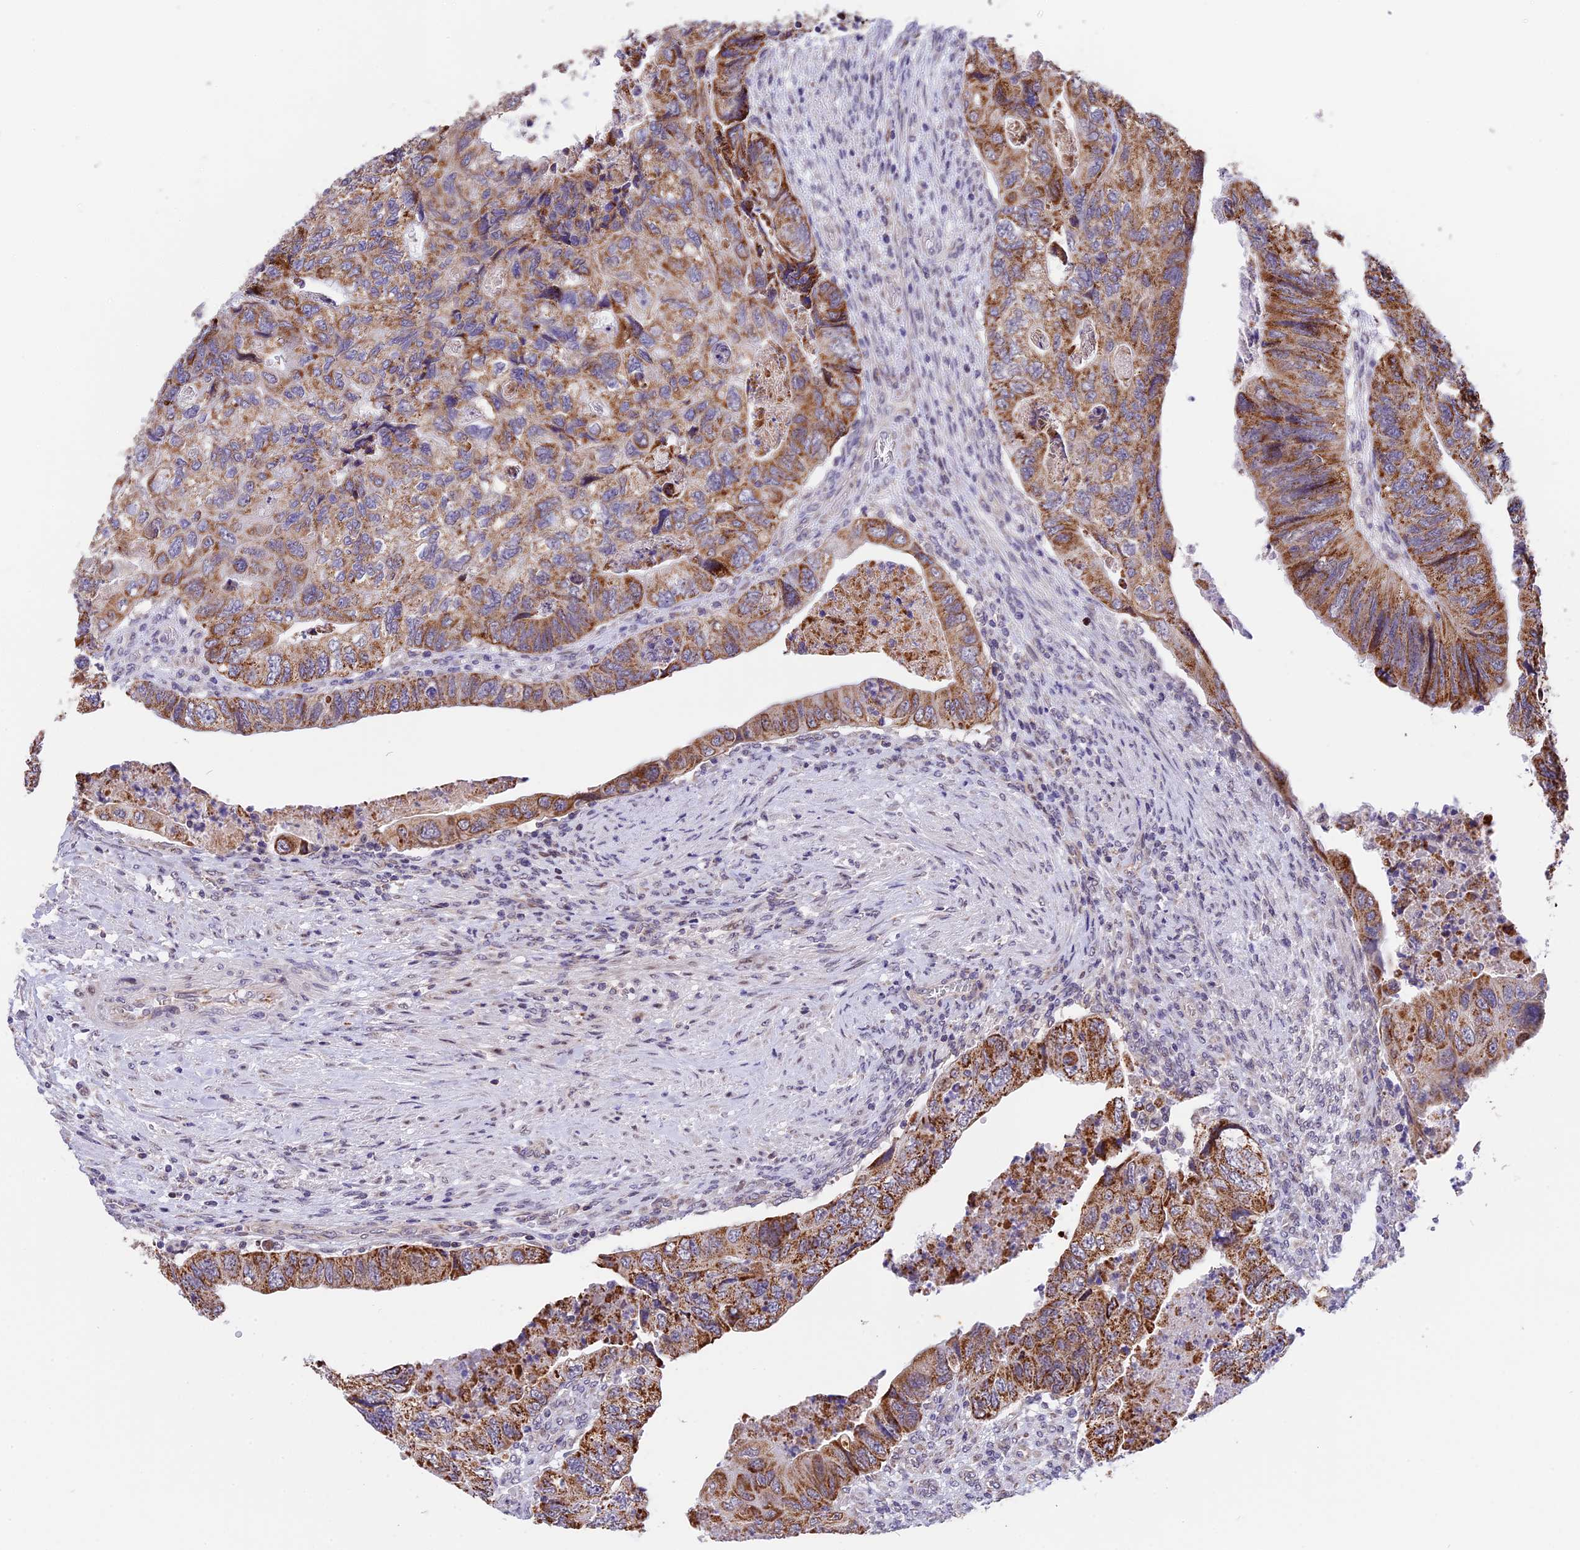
{"staining": {"intensity": "moderate", "quantity": ">75%", "location": "cytoplasmic/membranous"}, "tissue": "colorectal cancer", "cell_type": "Tumor cells", "image_type": "cancer", "snomed": [{"axis": "morphology", "description": "Adenocarcinoma, NOS"}, {"axis": "topography", "description": "Rectum"}], "caption": "Brown immunohistochemical staining in adenocarcinoma (colorectal) reveals moderate cytoplasmic/membranous expression in about >75% of tumor cells.", "gene": "RERGL", "patient": {"sex": "male", "age": 63}}